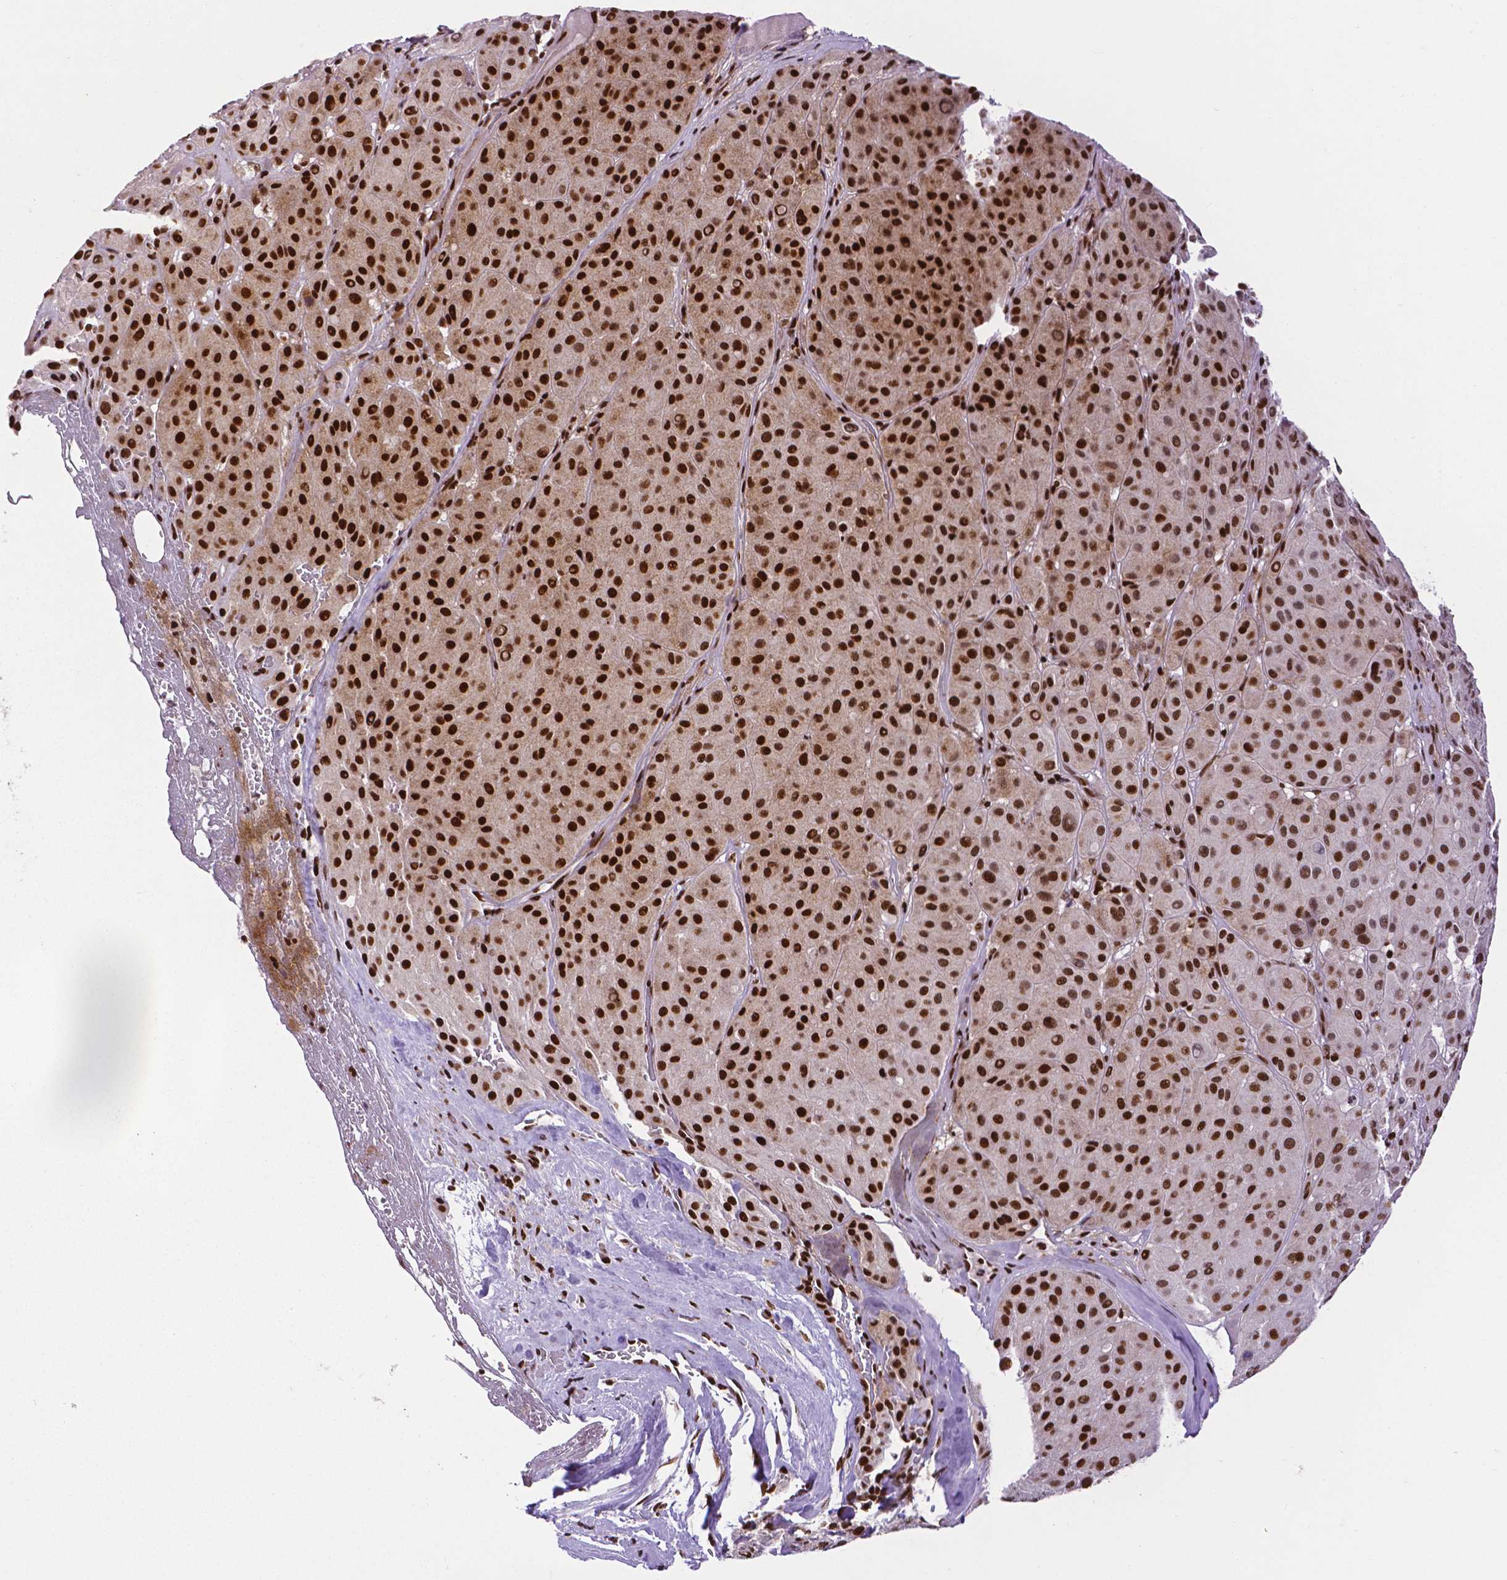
{"staining": {"intensity": "strong", "quantity": ">75%", "location": "nuclear"}, "tissue": "melanoma", "cell_type": "Tumor cells", "image_type": "cancer", "snomed": [{"axis": "morphology", "description": "Malignant melanoma, Metastatic site"}, {"axis": "topography", "description": "Smooth muscle"}], "caption": "Tumor cells display high levels of strong nuclear staining in approximately >75% of cells in human melanoma. (DAB = brown stain, brightfield microscopy at high magnification).", "gene": "CTCF", "patient": {"sex": "male", "age": 41}}